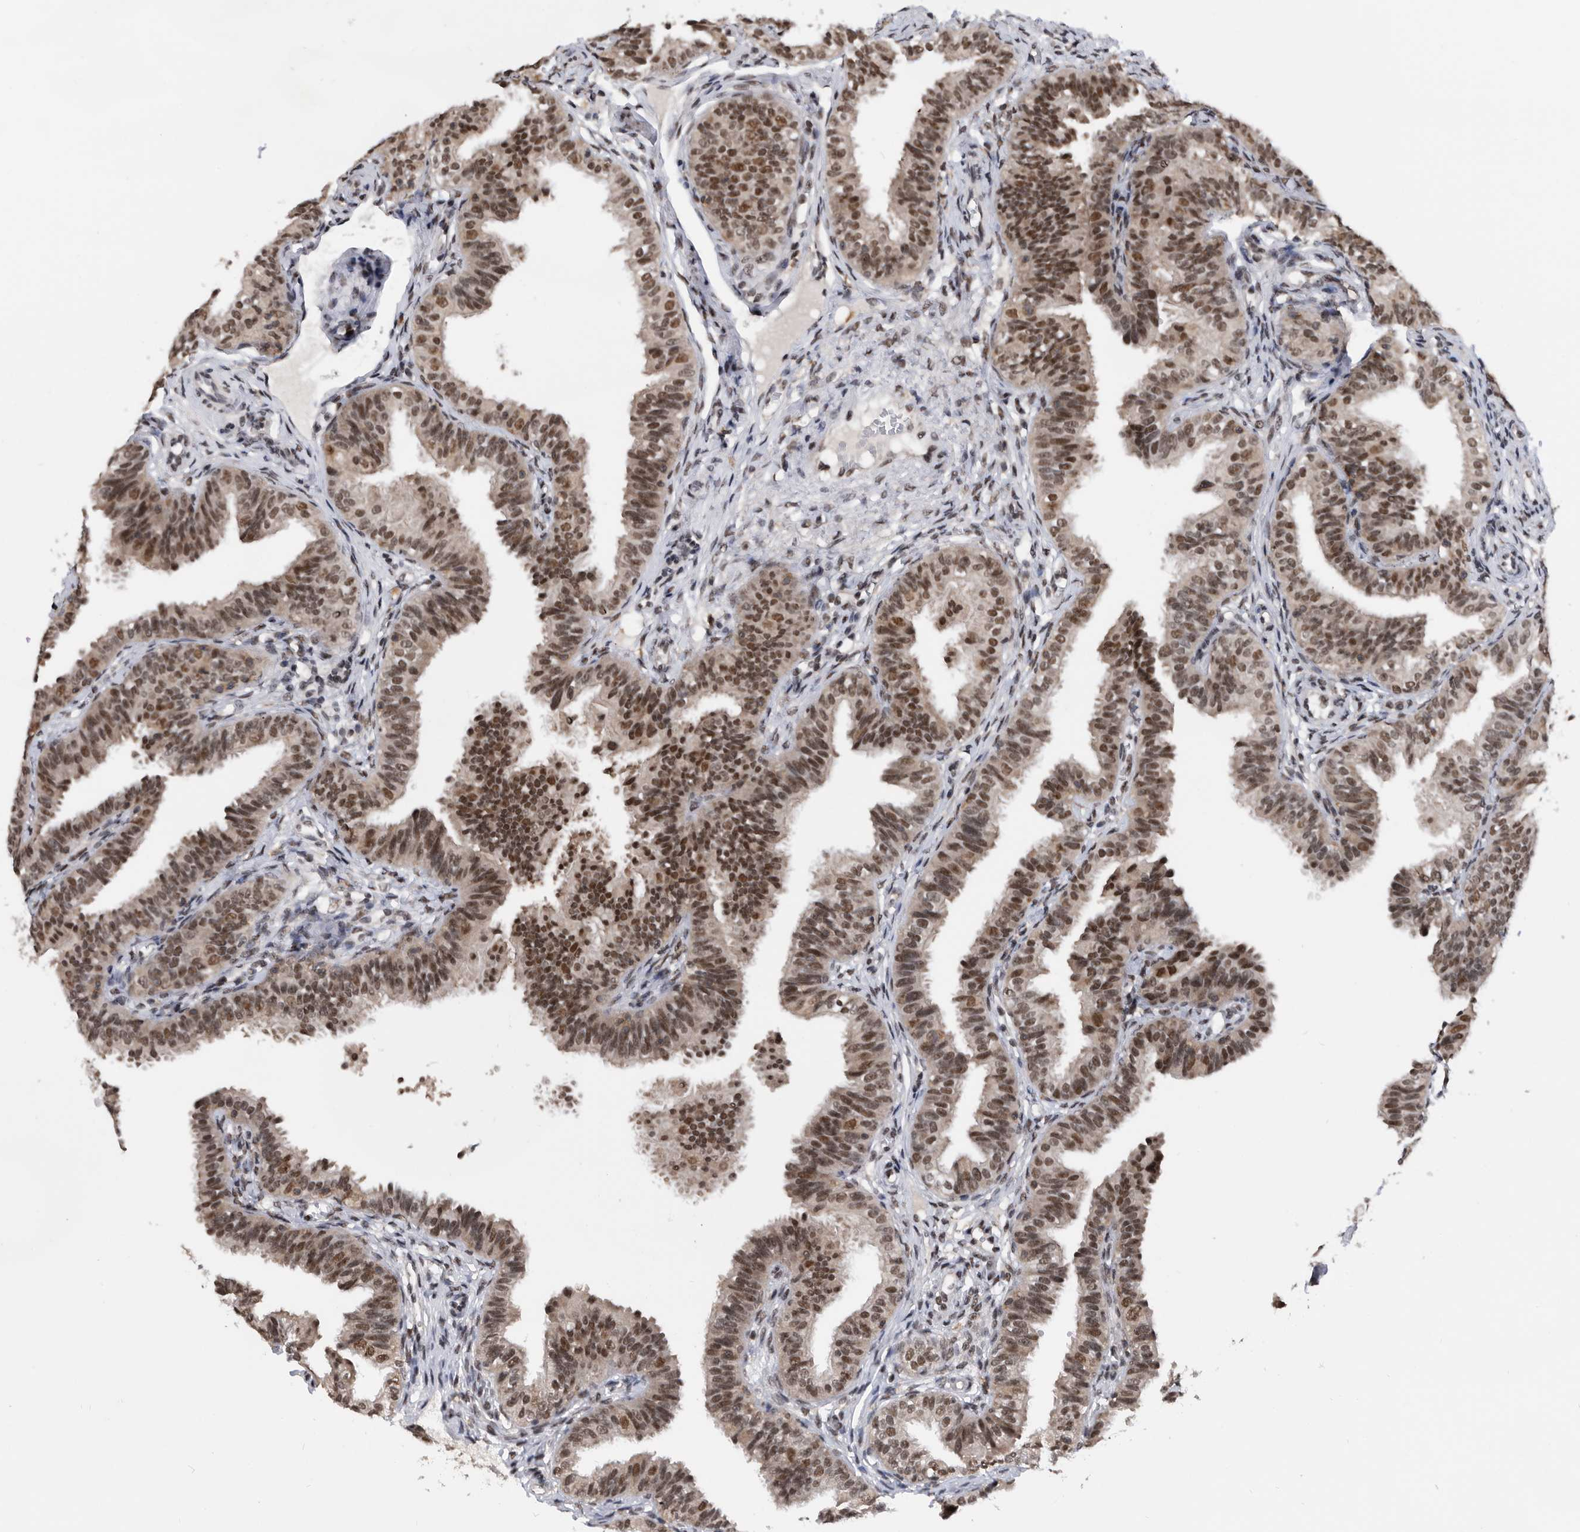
{"staining": {"intensity": "moderate", "quantity": "25%-75%", "location": "nuclear"}, "tissue": "fallopian tube", "cell_type": "Glandular cells", "image_type": "normal", "snomed": [{"axis": "morphology", "description": "Normal tissue, NOS"}, {"axis": "topography", "description": "Fallopian tube"}], "caption": "Fallopian tube stained for a protein (brown) exhibits moderate nuclear positive positivity in approximately 25%-75% of glandular cells.", "gene": "ZNF260", "patient": {"sex": "female", "age": 35}}